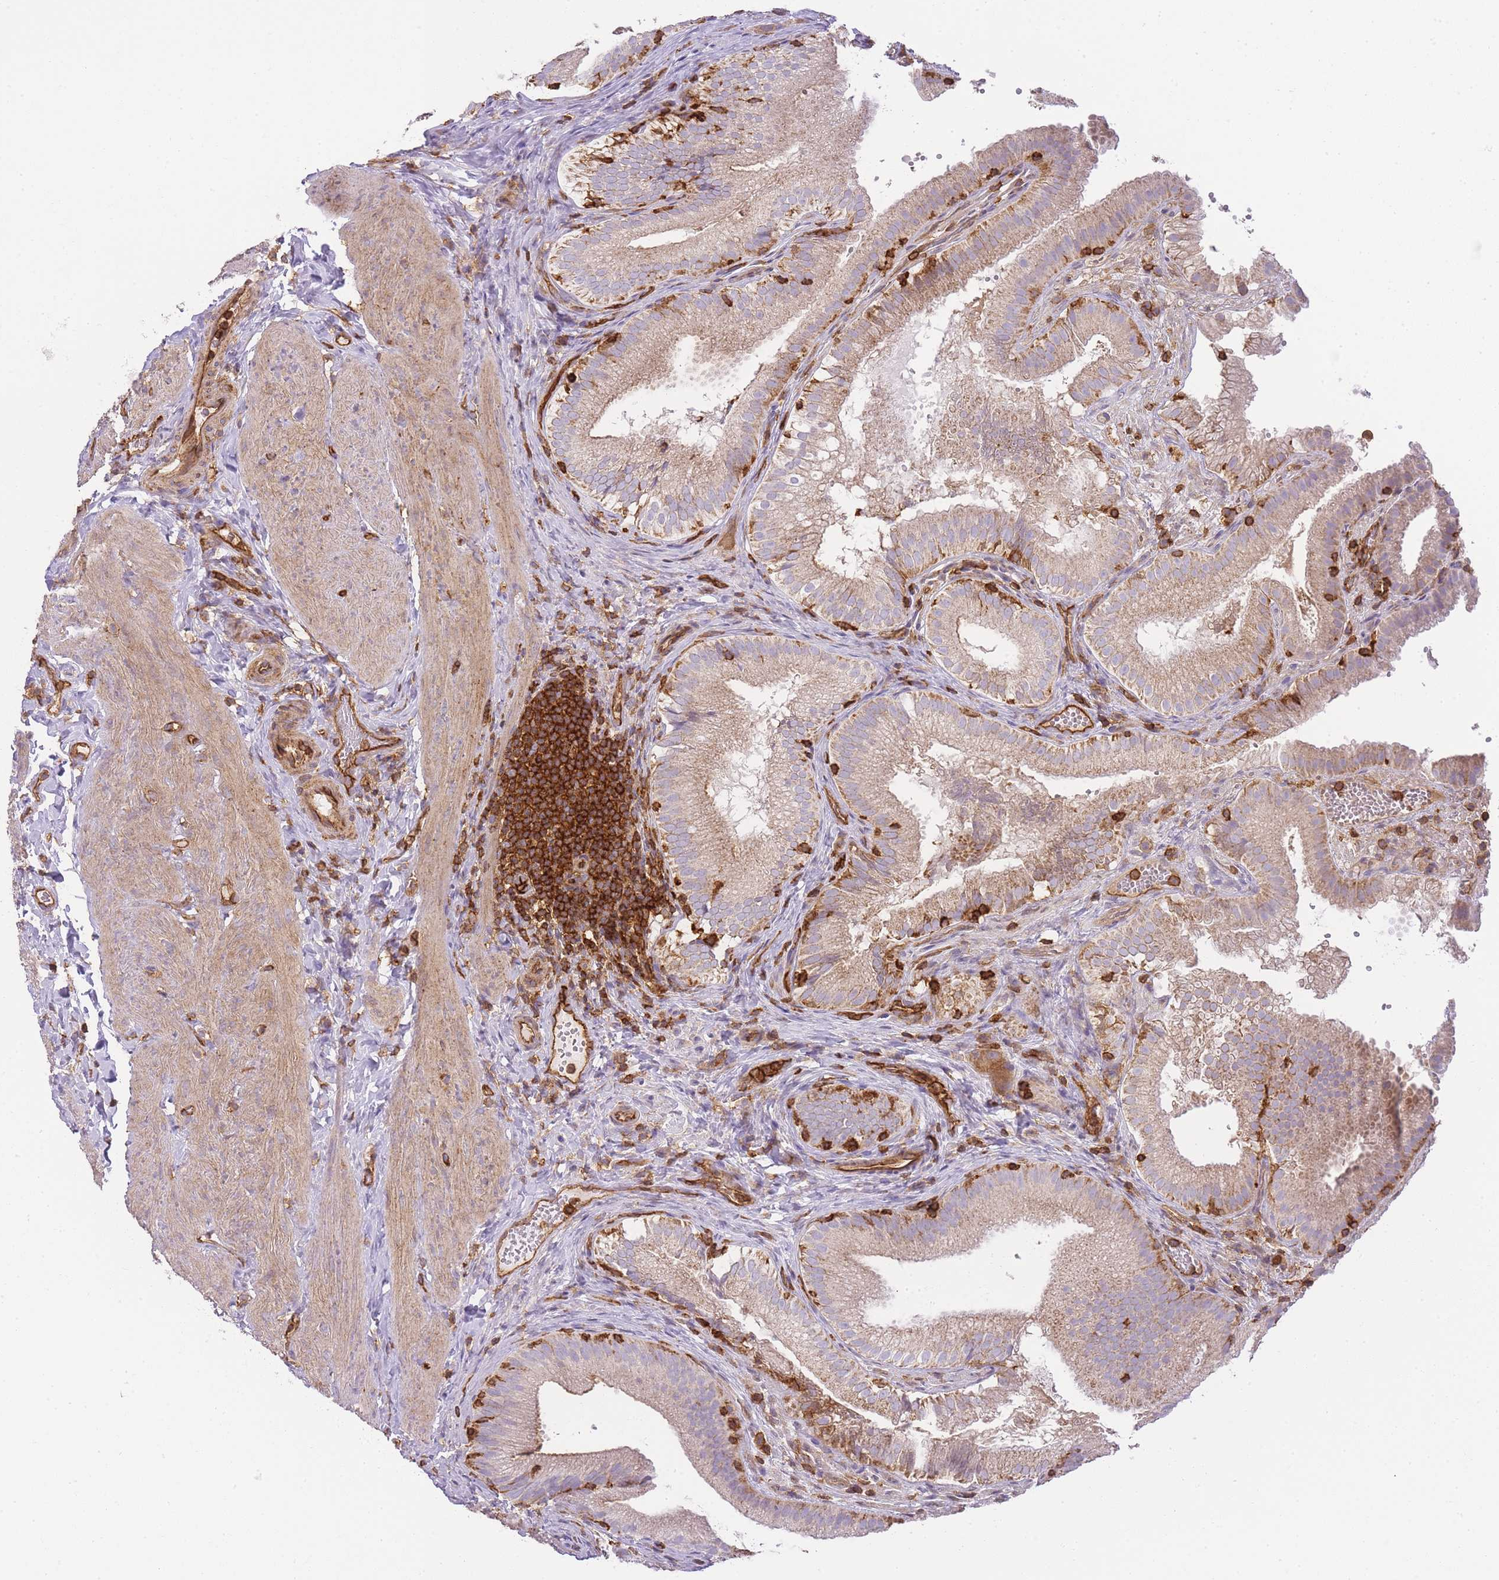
{"staining": {"intensity": "weak", "quantity": ">75%", "location": "cytoplasmic/membranous"}, "tissue": "gallbladder", "cell_type": "Glandular cells", "image_type": "normal", "snomed": [{"axis": "morphology", "description": "Normal tissue, NOS"}, {"axis": "topography", "description": "Gallbladder"}], "caption": "IHC staining of normal gallbladder, which reveals low levels of weak cytoplasmic/membranous positivity in about >75% of glandular cells indicating weak cytoplasmic/membranous protein positivity. The staining was performed using DAB (3,3'-diaminobenzidine) (brown) for protein detection and nuclei were counterstained in hematoxylin (blue).", "gene": "MSN", "patient": {"sex": "female", "age": 30}}